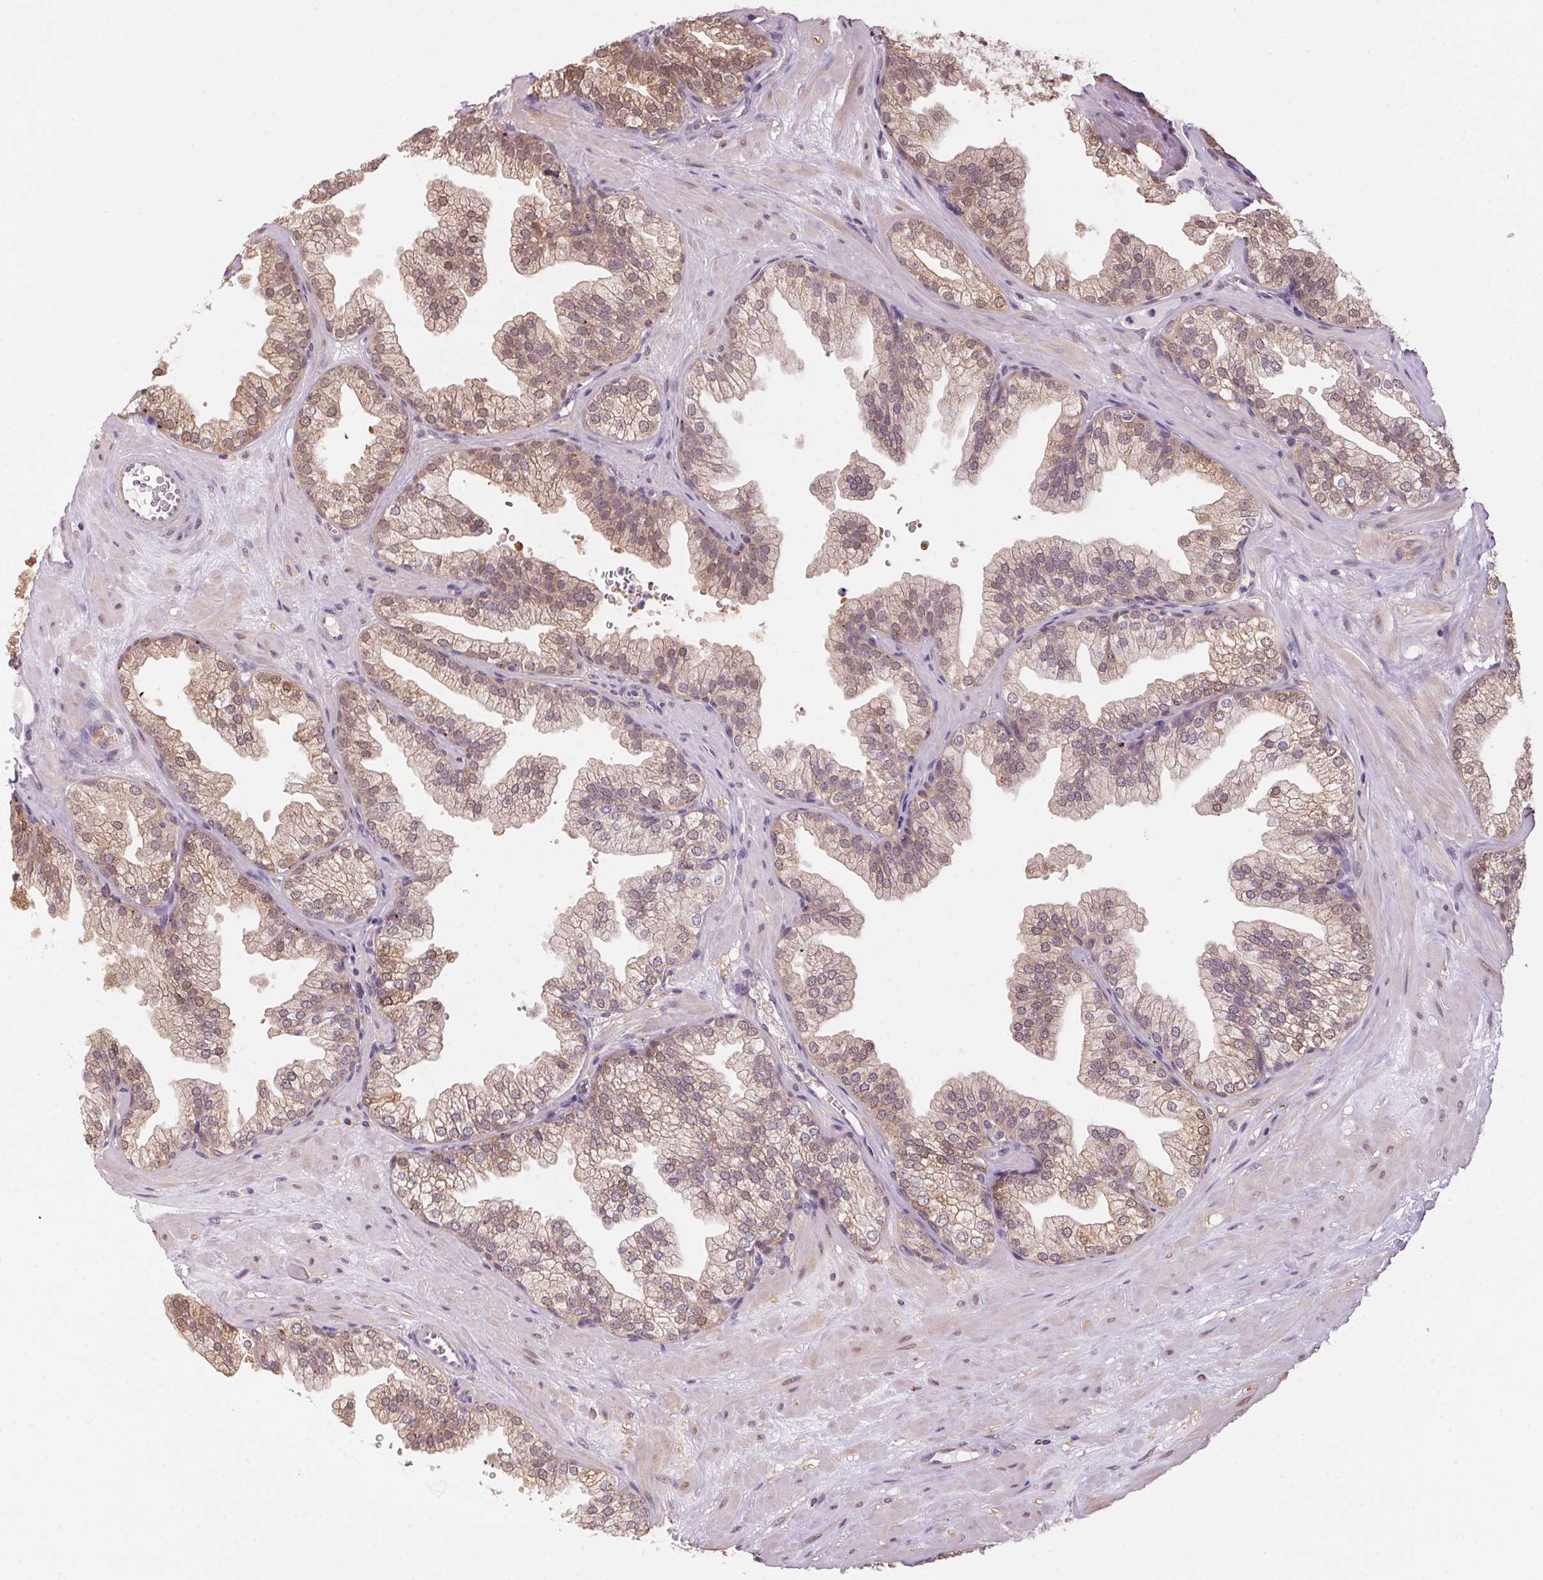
{"staining": {"intensity": "weak", "quantity": ">75%", "location": "cytoplasmic/membranous"}, "tissue": "prostate", "cell_type": "Glandular cells", "image_type": "normal", "snomed": [{"axis": "morphology", "description": "Normal tissue, NOS"}, {"axis": "topography", "description": "Prostate"}], "caption": "The immunohistochemical stain highlights weak cytoplasmic/membranous expression in glandular cells of normal prostate. The staining was performed using DAB (3,3'-diaminobenzidine), with brown indicating positive protein expression. Nuclei are stained blue with hematoxylin.", "gene": "ADH5", "patient": {"sex": "male", "age": 37}}